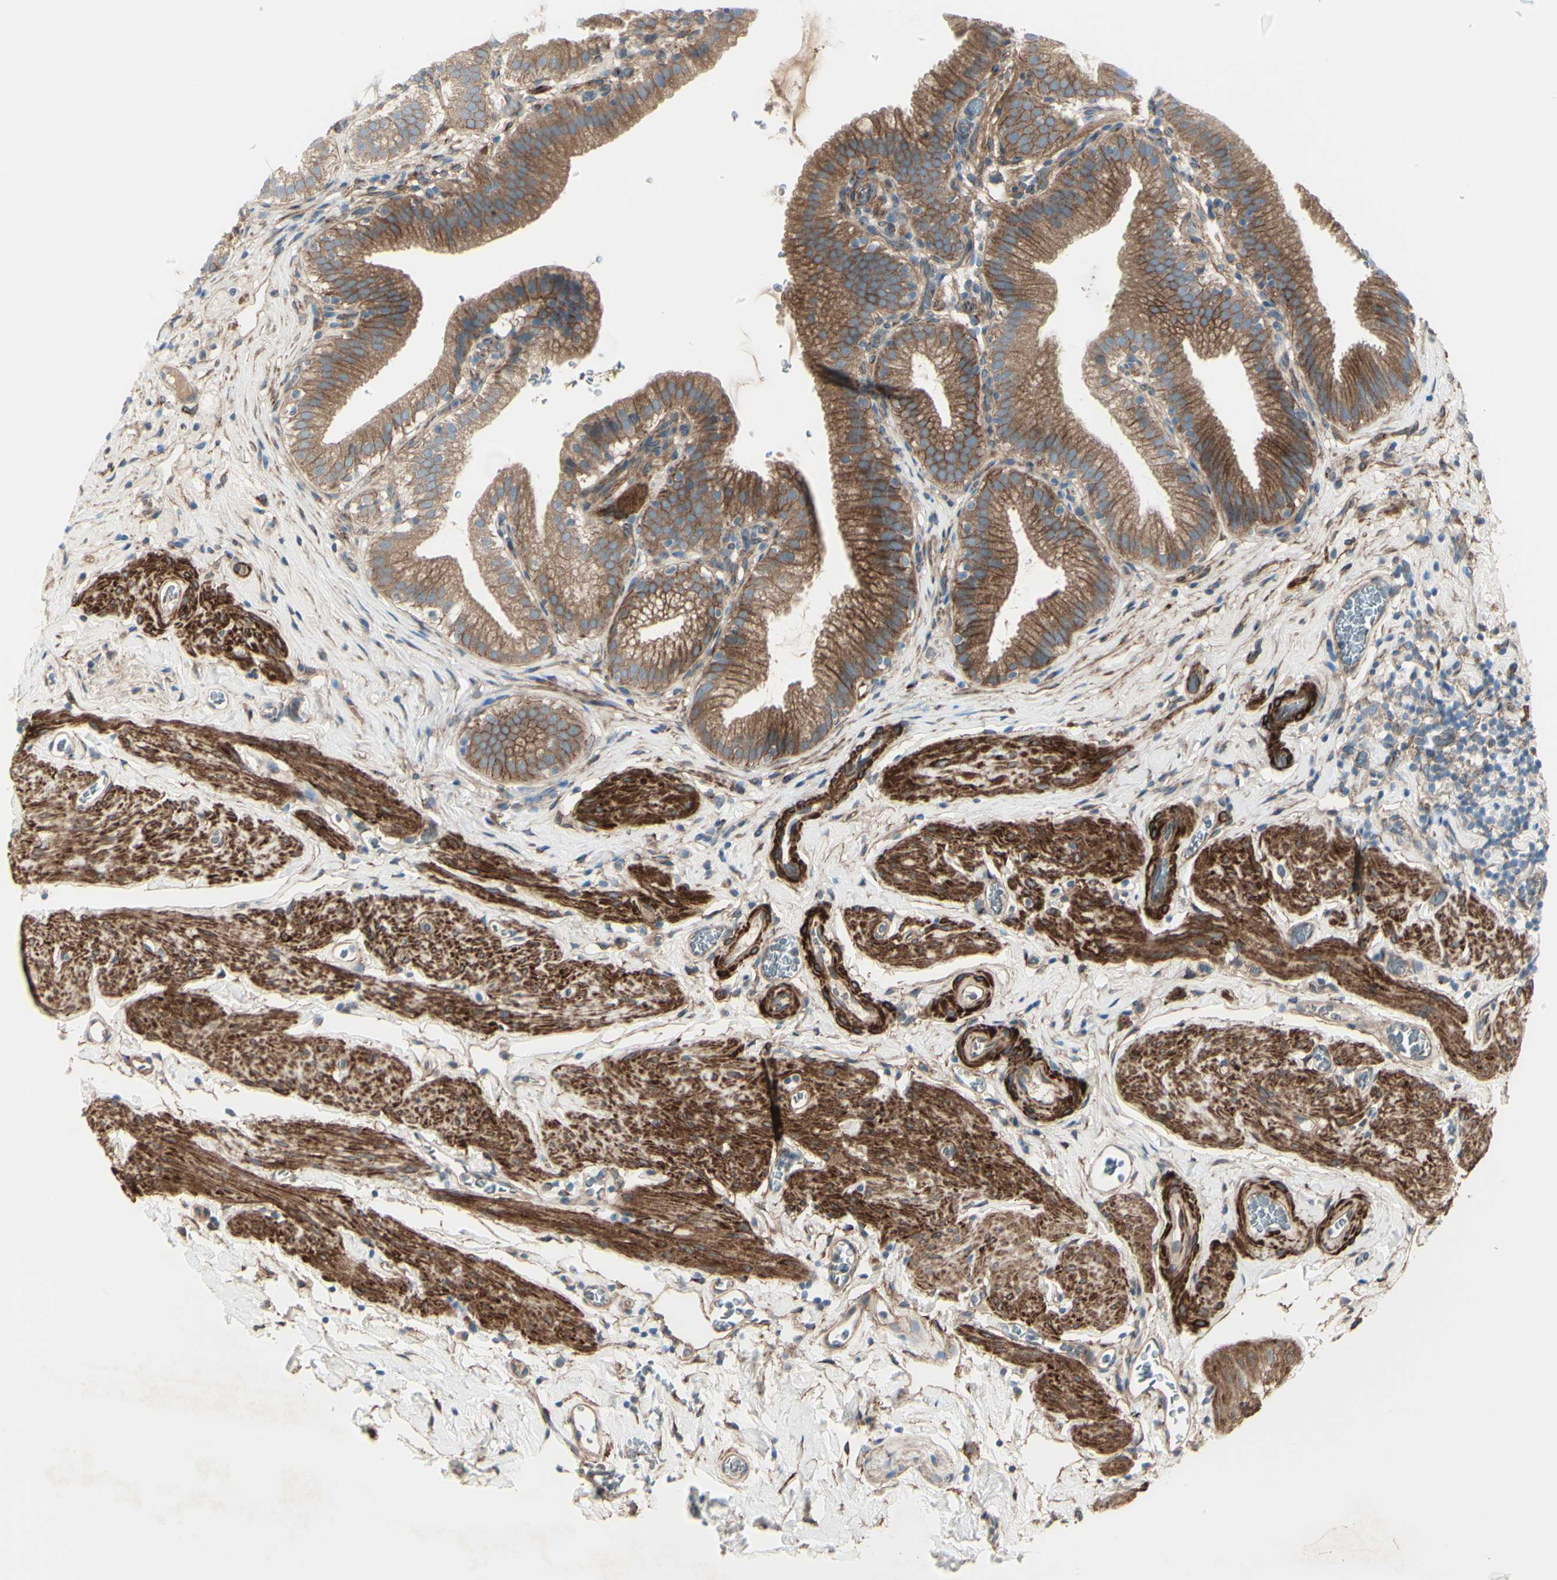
{"staining": {"intensity": "moderate", "quantity": ">75%", "location": "cytoplasmic/membranous"}, "tissue": "gallbladder", "cell_type": "Glandular cells", "image_type": "normal", "snomed": [{"axis": "morphology", "description": "Normal tissue, NOS"}, {"axis": "topography", "description": "Gallbladder"}], "caption": "Immunohistochemistry histopathology image of benign gallbladder: gallbladder stained using immunohistochemistry (IHC) shows medium levels of moderate protein expression localized specifically in the cytoplasmic/membranous of glandular cells, appearing as a cytoplasmic/membranous brown color.", "gene": "PCDHGA10", "patient": {"sex": "male", "age": 54}}